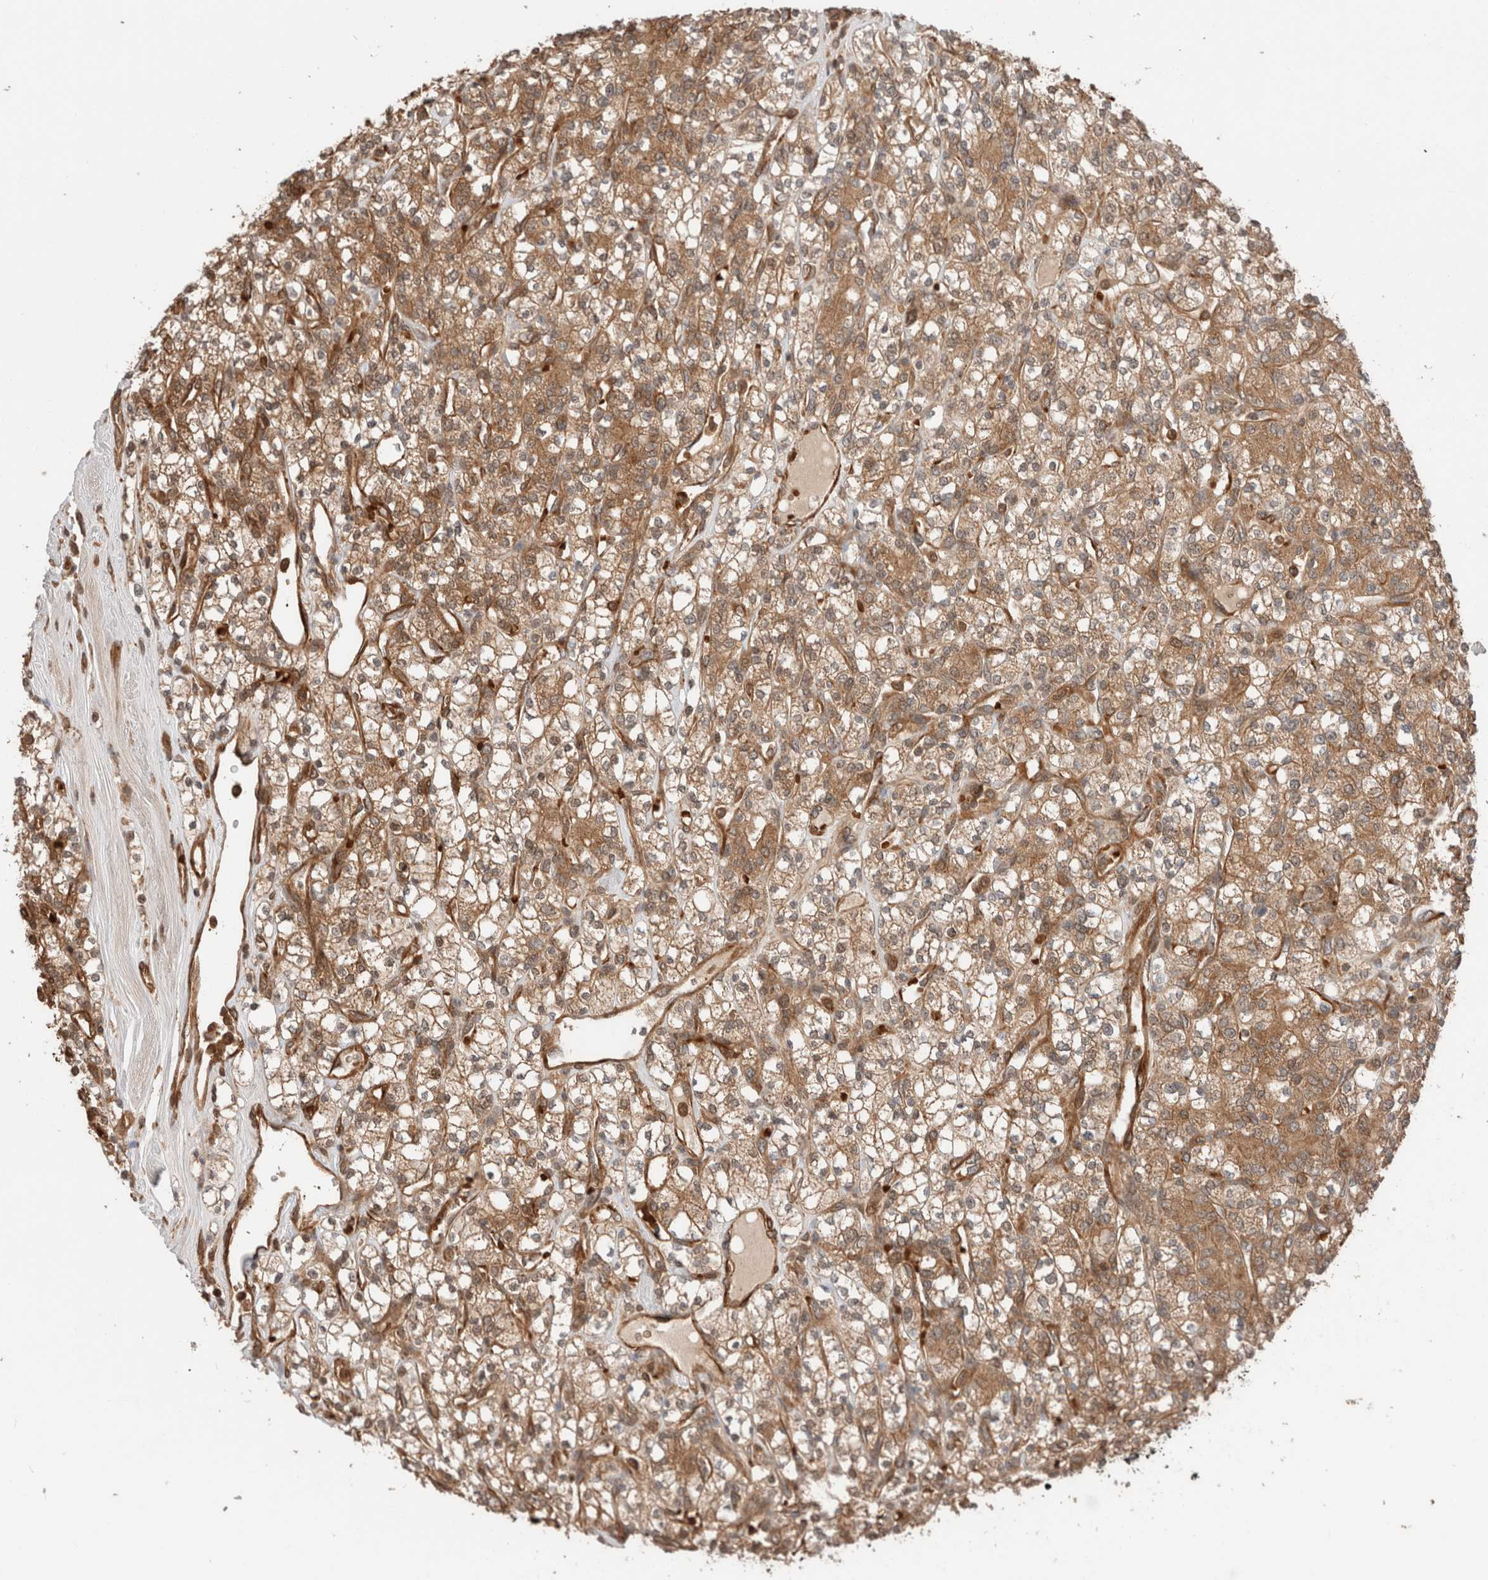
{"staining": {"intensity": "moderate", "quantity": ">75%", "location": "cytoplasmic/membranous"}, "tissue": "renal cancer", "cell_type": "Tumor cells", "image_type": "cancer", "snomed": [{"axis": "morphology", "description": "Adenocarcinoma, NOS"}, {"axis": "topography", "description": "Kidney"}], "caption": "Protein expression analysis of renal cancer (adenocarcinoma) exhibits moderate cytoplasmic/membranous positivity in about >75% of tumor cells. Using DAB (brown) and hematoxylin (blue) stains, captured at high magnification using brightfield microscopy.", "gene": "ZNF649", "patient": {"sex": "male", "age": 77}}